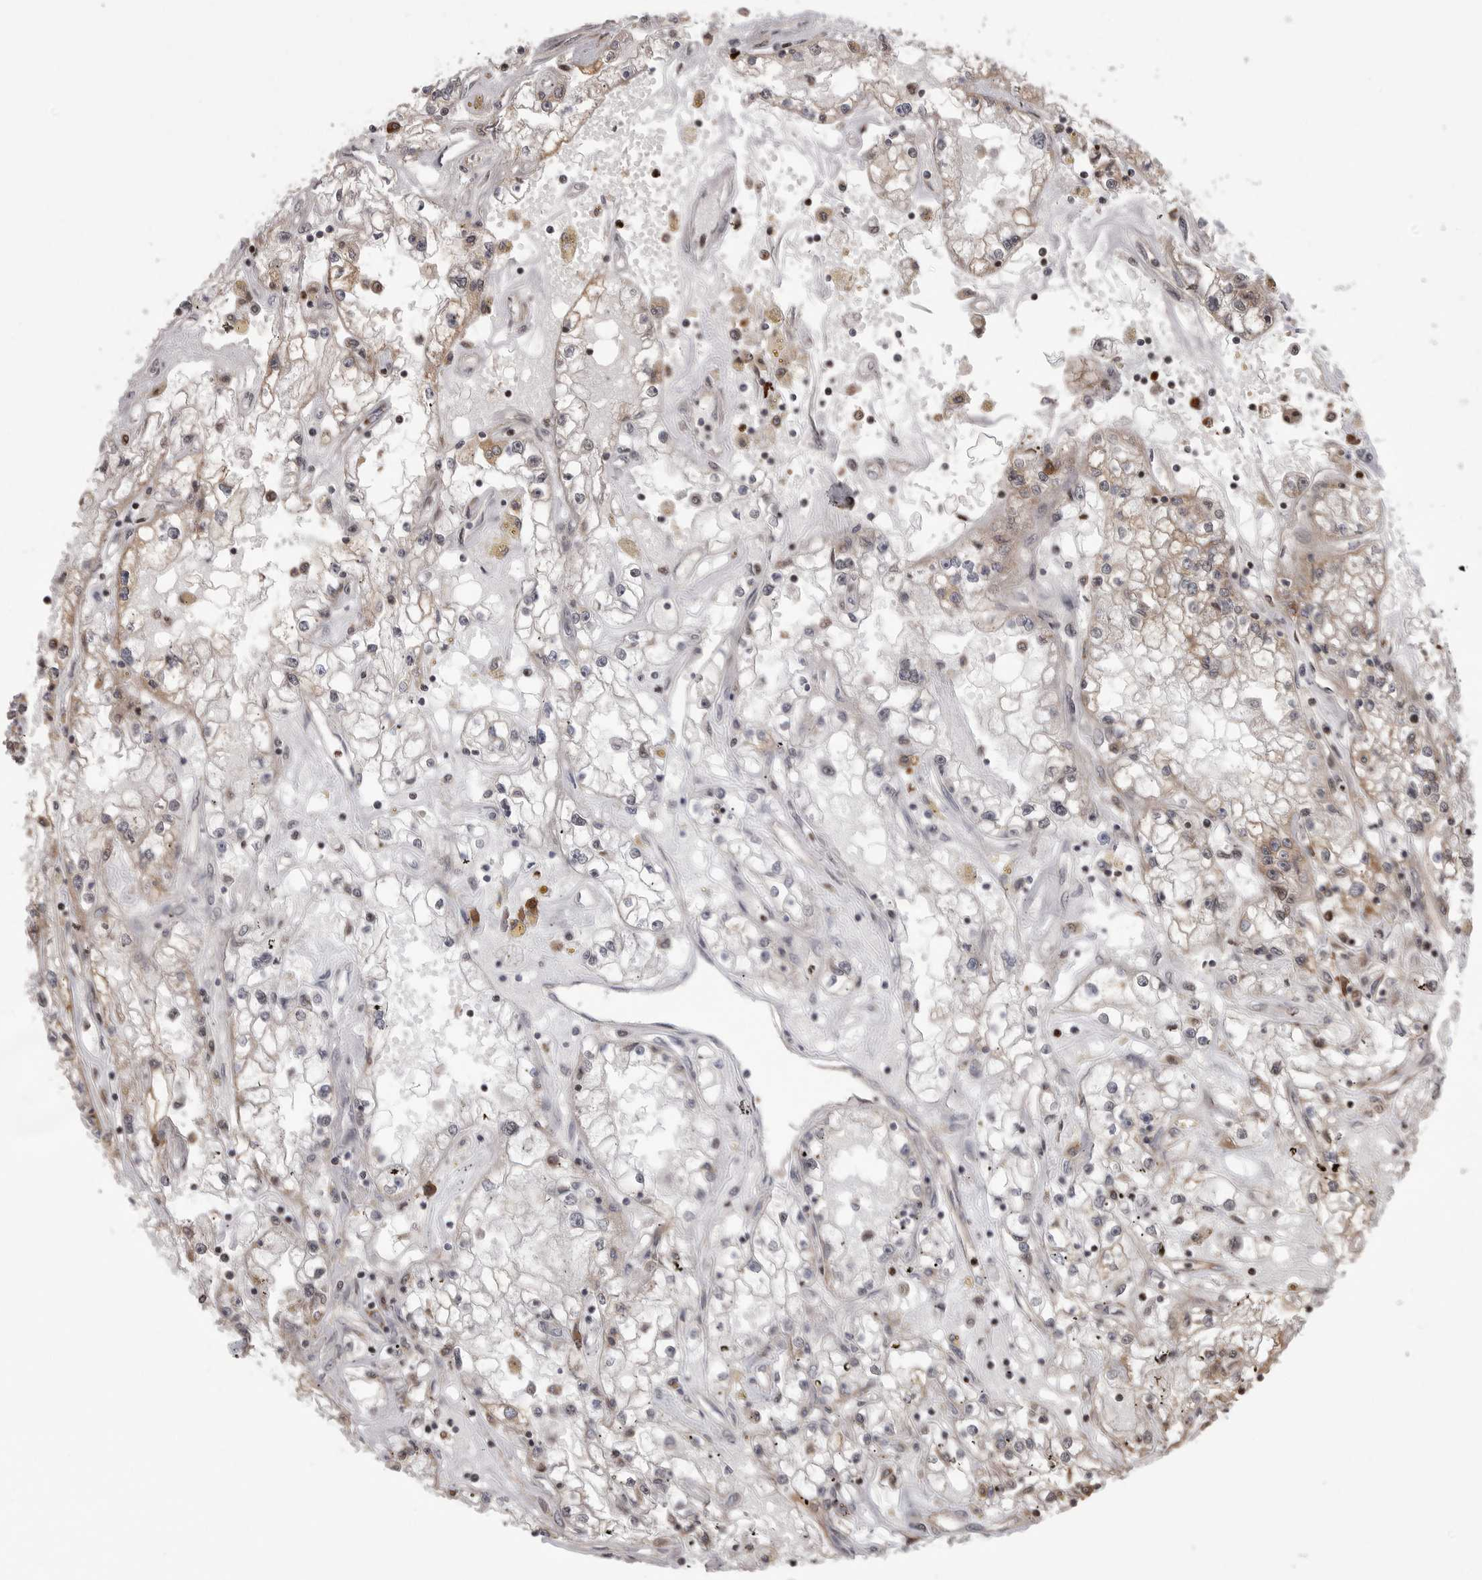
{"staining": {"intensity": "negative", "quantity": "none", "location": "none"}, "tissue": "renal cancer", "cell_type": "Tumor cells", "image_type": "cancer", "snomed": [{"axis": "morphology", "description": "Adenocarcinoma, NOS"}, {"axis": "topography", "description": "Kidney"}], "caption": "Photomicrograph shows no protein expression in tumor cells of adenocarcinoma (renal) tissue. (Stains: DAB (3,3'-diaminobenzidine) immunohistochemistry (IHC) with hematoxylin counter stain, Microscopy: brightfield microscopy at high magnification).", "gene": "OXR1", "patient": {"sex": "male", "age": 56}}